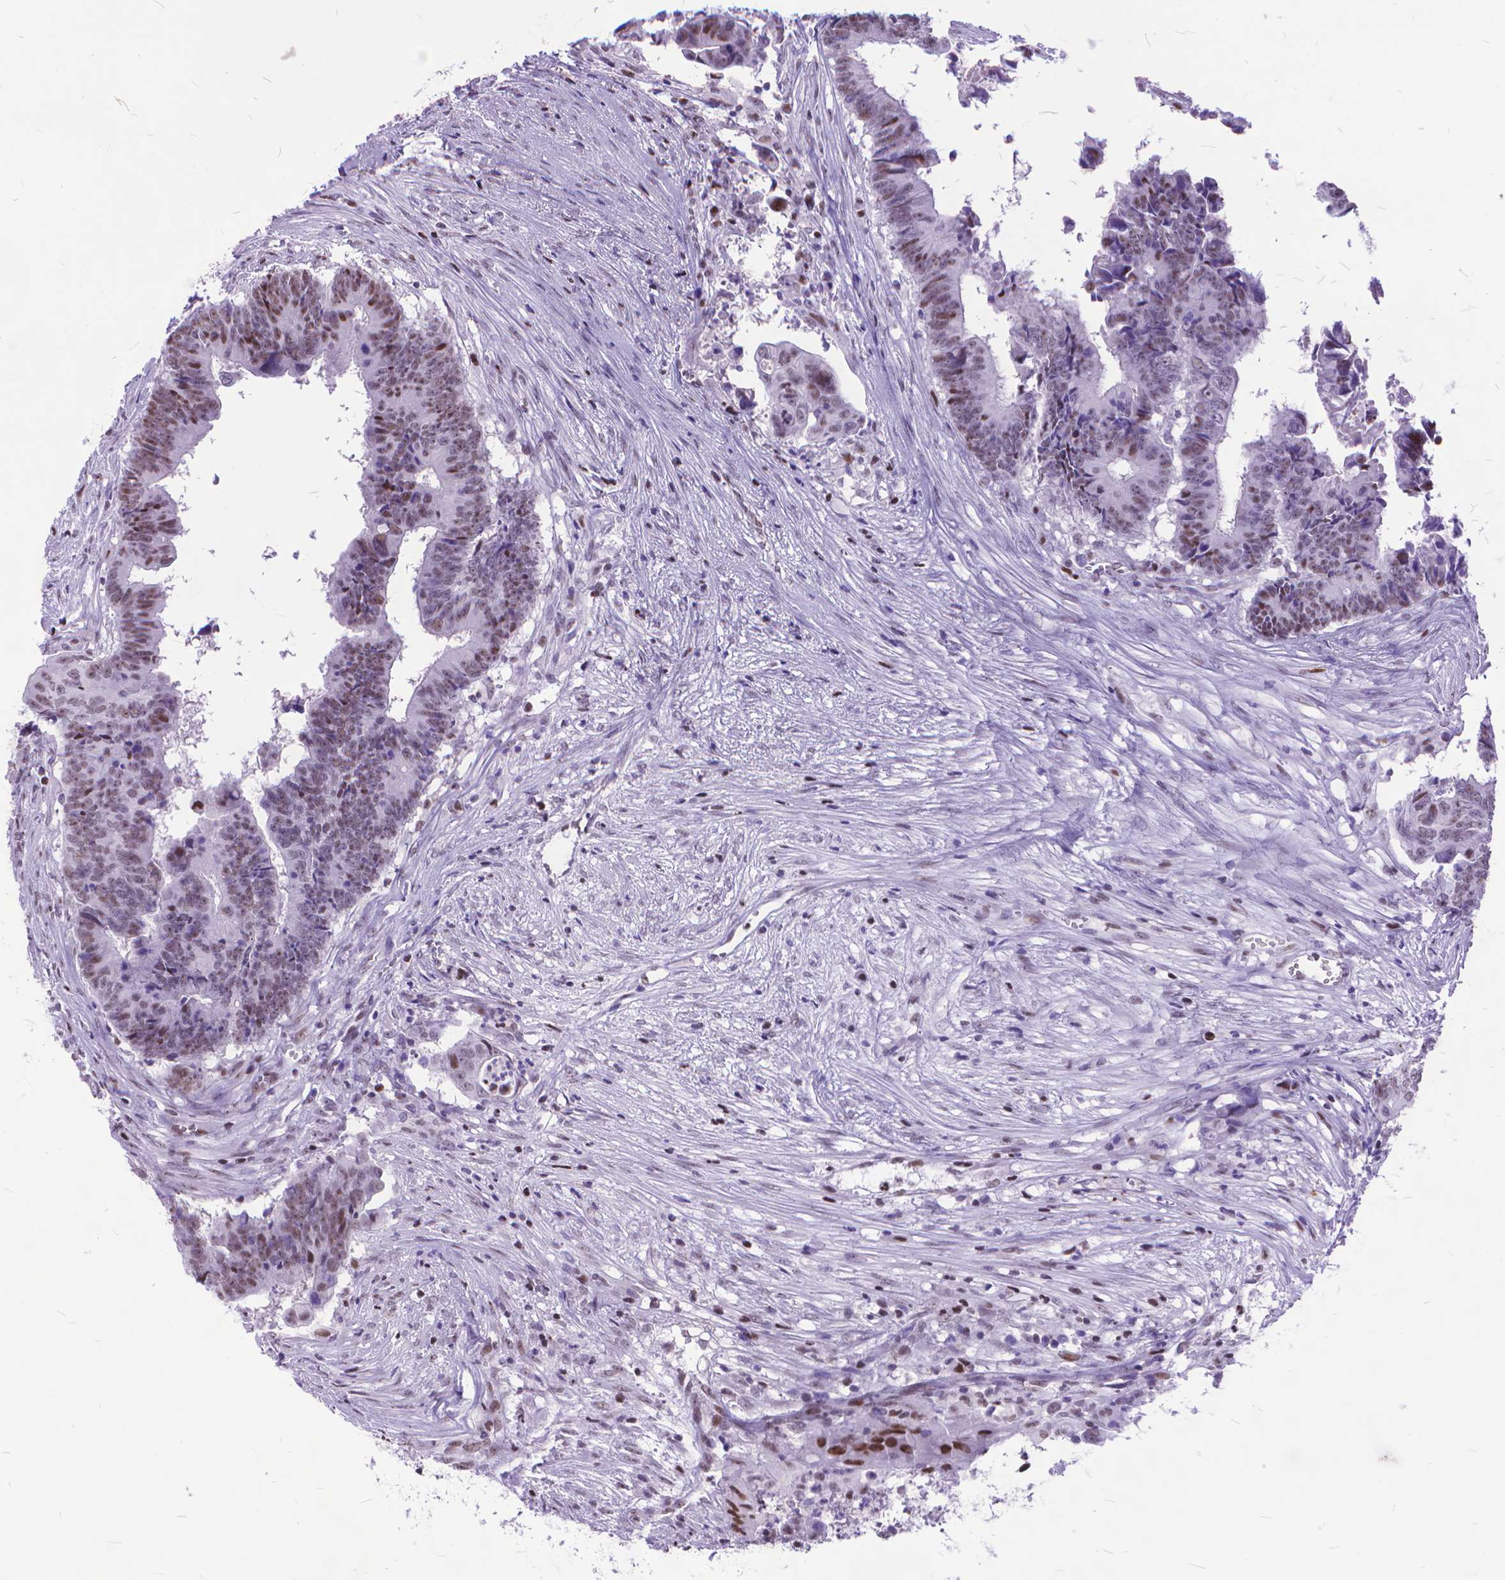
{"staining": {"intensity": "moderate", "quantity": "<25%", "location": "nuclear"}, "tissue": "colorectal cancer", "cell_type": "Tumor cells", "image_type": "cancer", "snomed": [{"axis": "morphology", "description": "Adenocarcinoma, NOS"}, {"axis": "topography", "description": "Colon"}], "caption": "A high-resolution image shows immunohistochemistry staining of colorectal cancer, which shows moderate nuclear expression in approximately <25% of tumor cells.", "gene": "POLE4", "patient": {"sex": "female", "age": 82}}